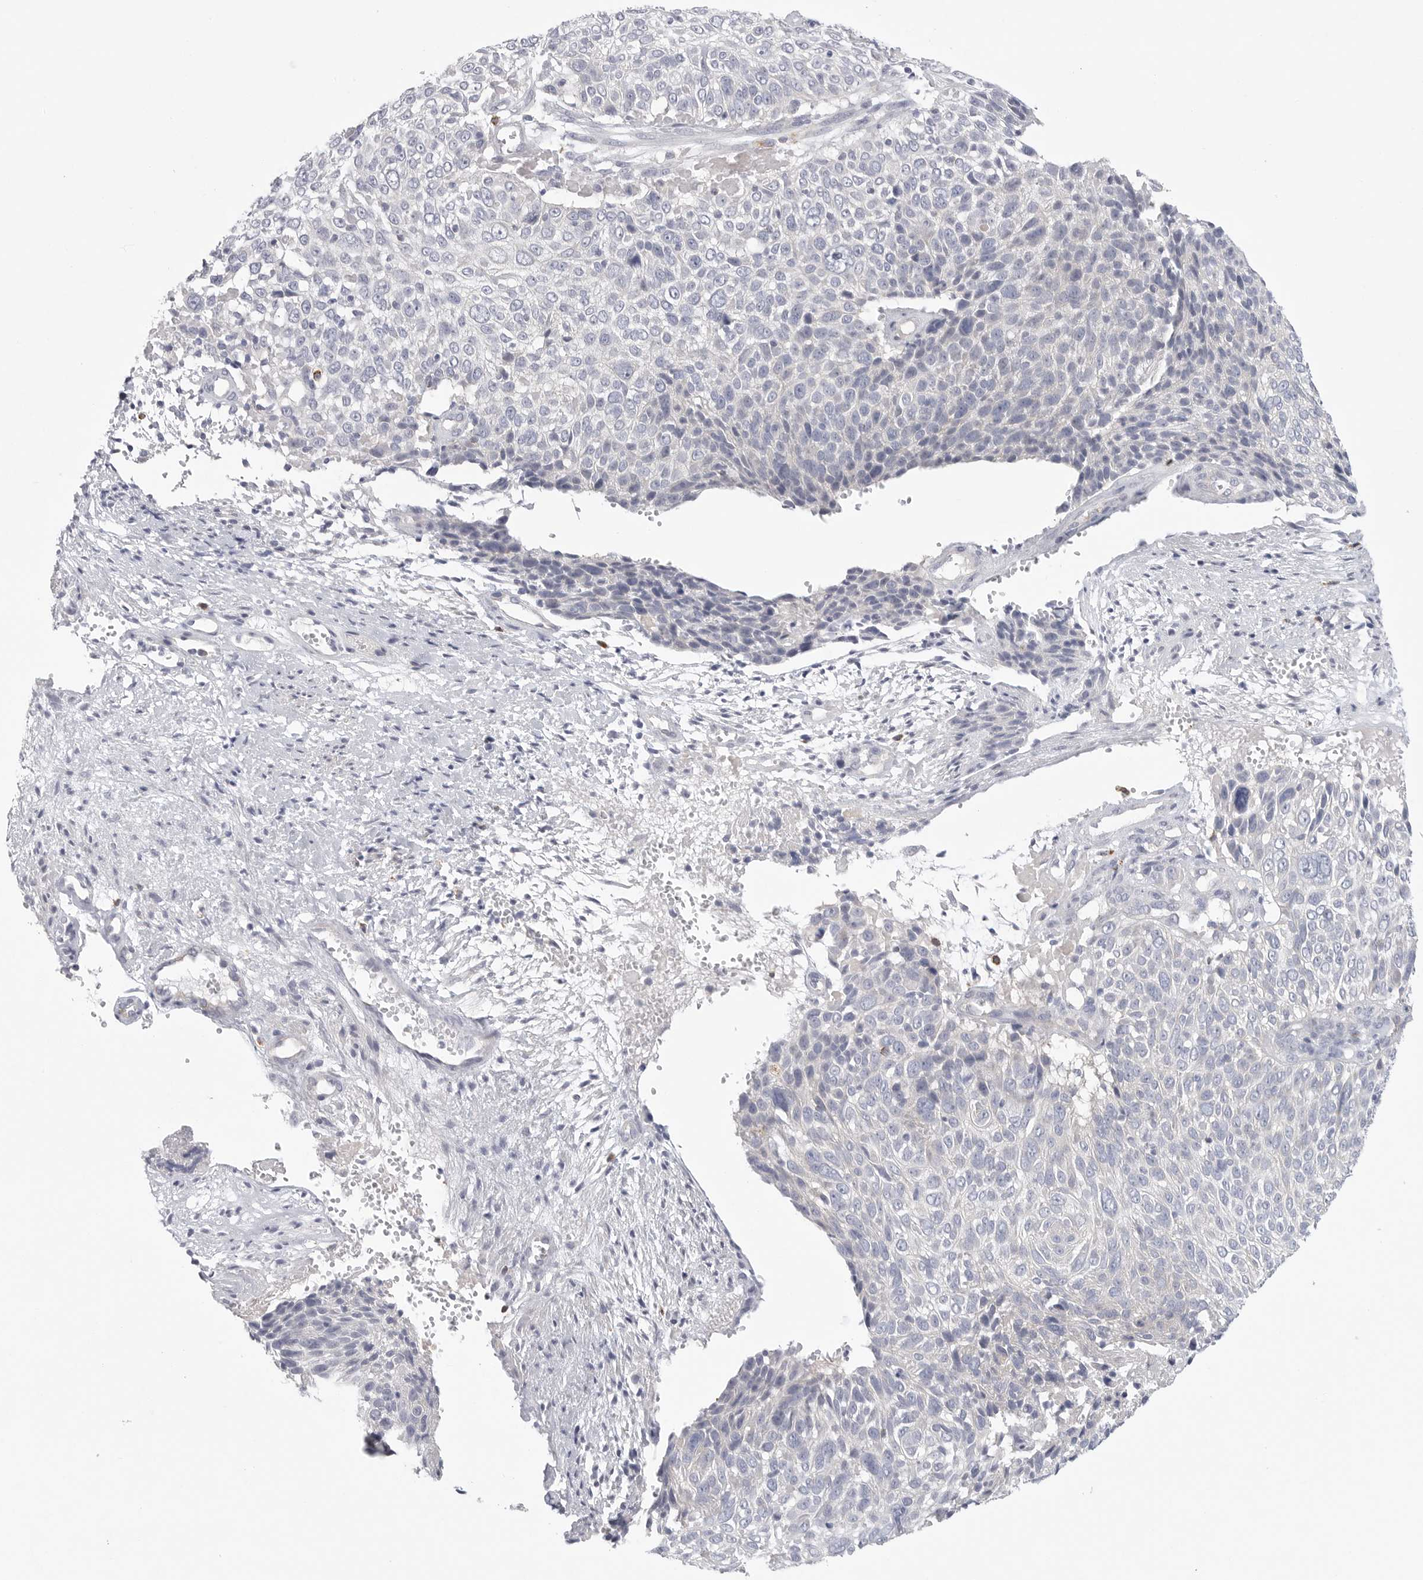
{"staining": {"intensity": "moderate", "quantity": "25%-75%", "location": "cytoplasmic/membranous"}, "tissue": "cervical cancer", "cell_type": "Tumor cells", "image_type": "cancer", "snomed": [{"axis": "morphology", "description": "Squamous cell carcinoma, NOS"}, {"axis": "topography", "description": "Cervix"}], "caption": "Cervical squamous cell carcinoma was stained to show a protein in brown. There is medium levels of moderate cytoplasmic/membranous positivity in about 25%-75% of tumor cells. (DAB = brown stain, brightfield microscopy at high magnification).", "gene": "ELP3", "patient": {"sex": "female", "age": 74}}